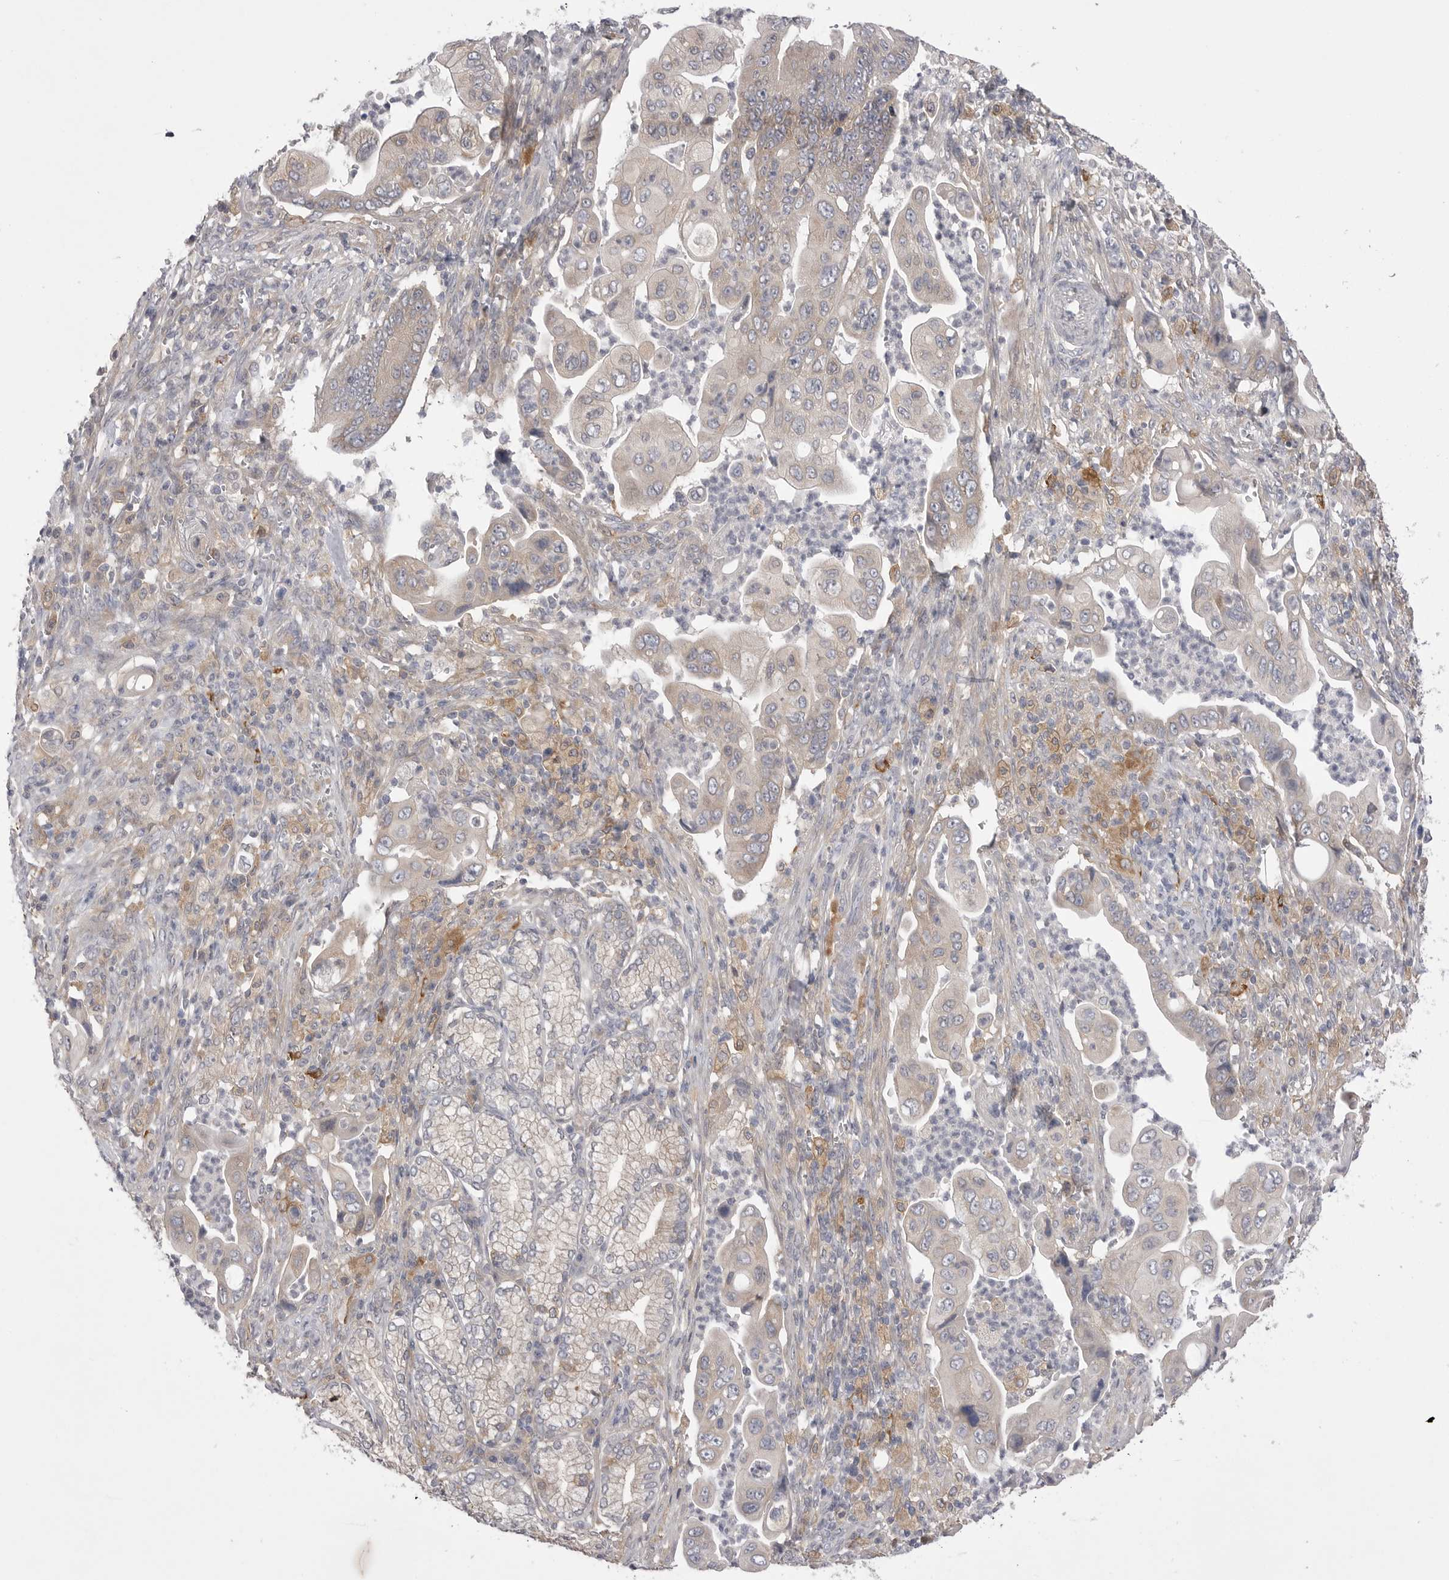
{"staining": {"intensity": "negative", "quantity": "none", "location": "none"}, "tissue": "pancreatic cancer", "cell_type": "Tumor cells", "image_type": "cancer", "snomed": [{"axis": "morphology", "description": "Adenocarcinoma, NOS"}, {"axis": "topography", "description": "Pancreas"}], "caption": "Histopathology image shows no significant protein positivity in tumor cells of pancreatic adenocarcinoma. (DAB immunohistochemistry with hematoxylin counter stain).", "gene": "VAC14", "patient": {"sex": "male", "age": 78}}